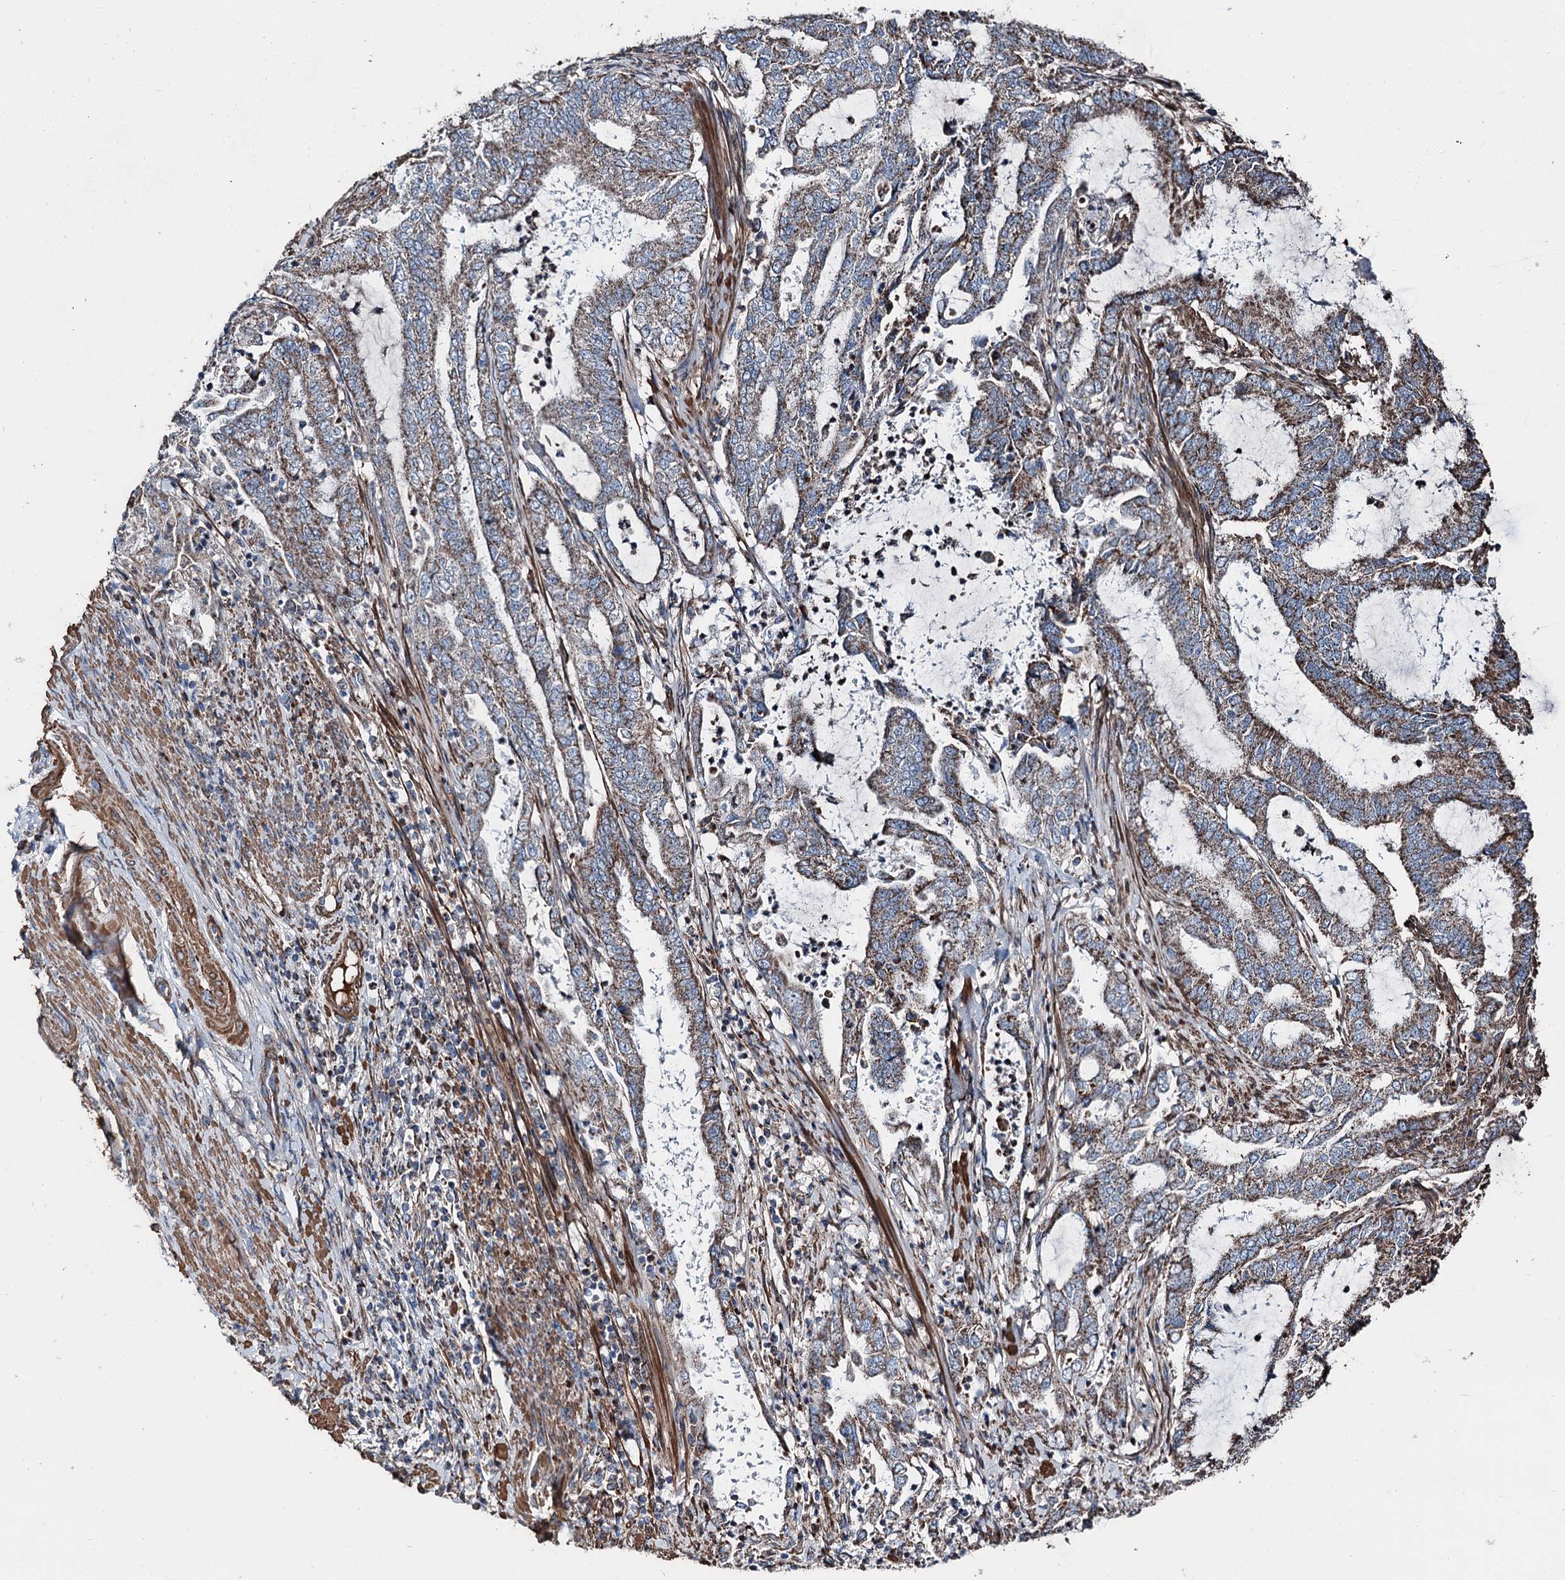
{"staining": {"intensity": "moderate", "quantity": ">75%", "location": "cytoplasmic/membranous"}, "tissue": "endometrial cancer", "cell_type": "Tumor cells", "image_type": "cancer", "snomed": [{"axis": "morphology", "description": "Adenocarcinoma, NOS"}, {"axis": "topography", "description": "Endometrium"}], "caption": "Adenocarcinoma (endometrial) stained with DAB (3,3'-diaminobenzidine) immunohistochemistry (IHC) shows medium levels of moderate cytoplasmic/membranous expression in approximately >75% of tumor cells.", "gene": "DDIAS", "patient": {"sex": "female", "age": 51}}